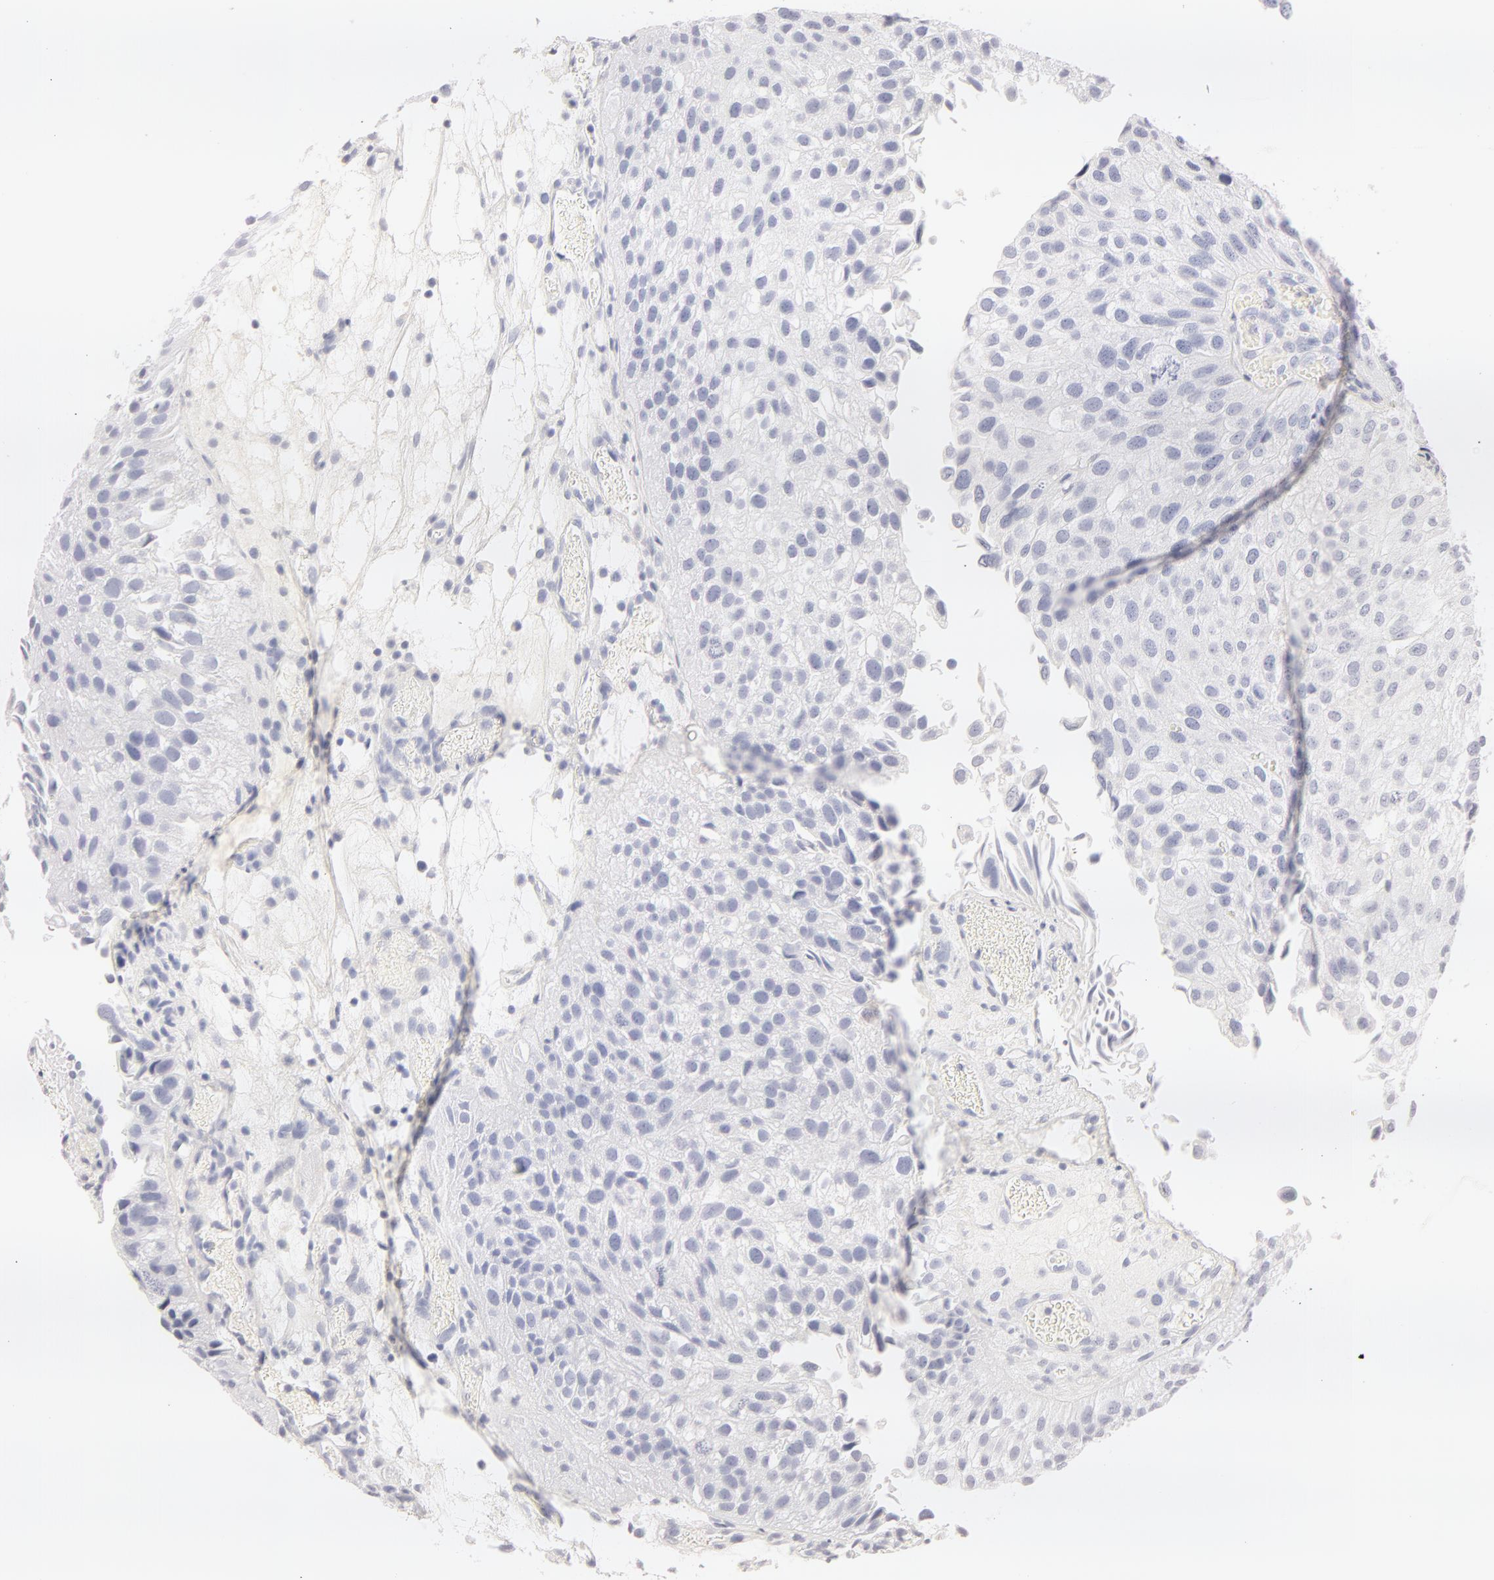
{"staining": {"intensity": "negative", "quantity": "none", "location": "none"}, "tissue": "urothelial cancer", "cell_type": "Tumor cells", "image_type": "cancer", "snomed": [{"axis": "morphology", "description": "Urothelial carcinoma, Low grade"}, {"axis": "topography", "description": "Urinary bladder"}], "caption": "Histopathology image shows no protein positivity in tumor cells of urothelial cancer tissue.", "gene": "LGALS7B", "patient": {"sex": "female", "age": 89}}